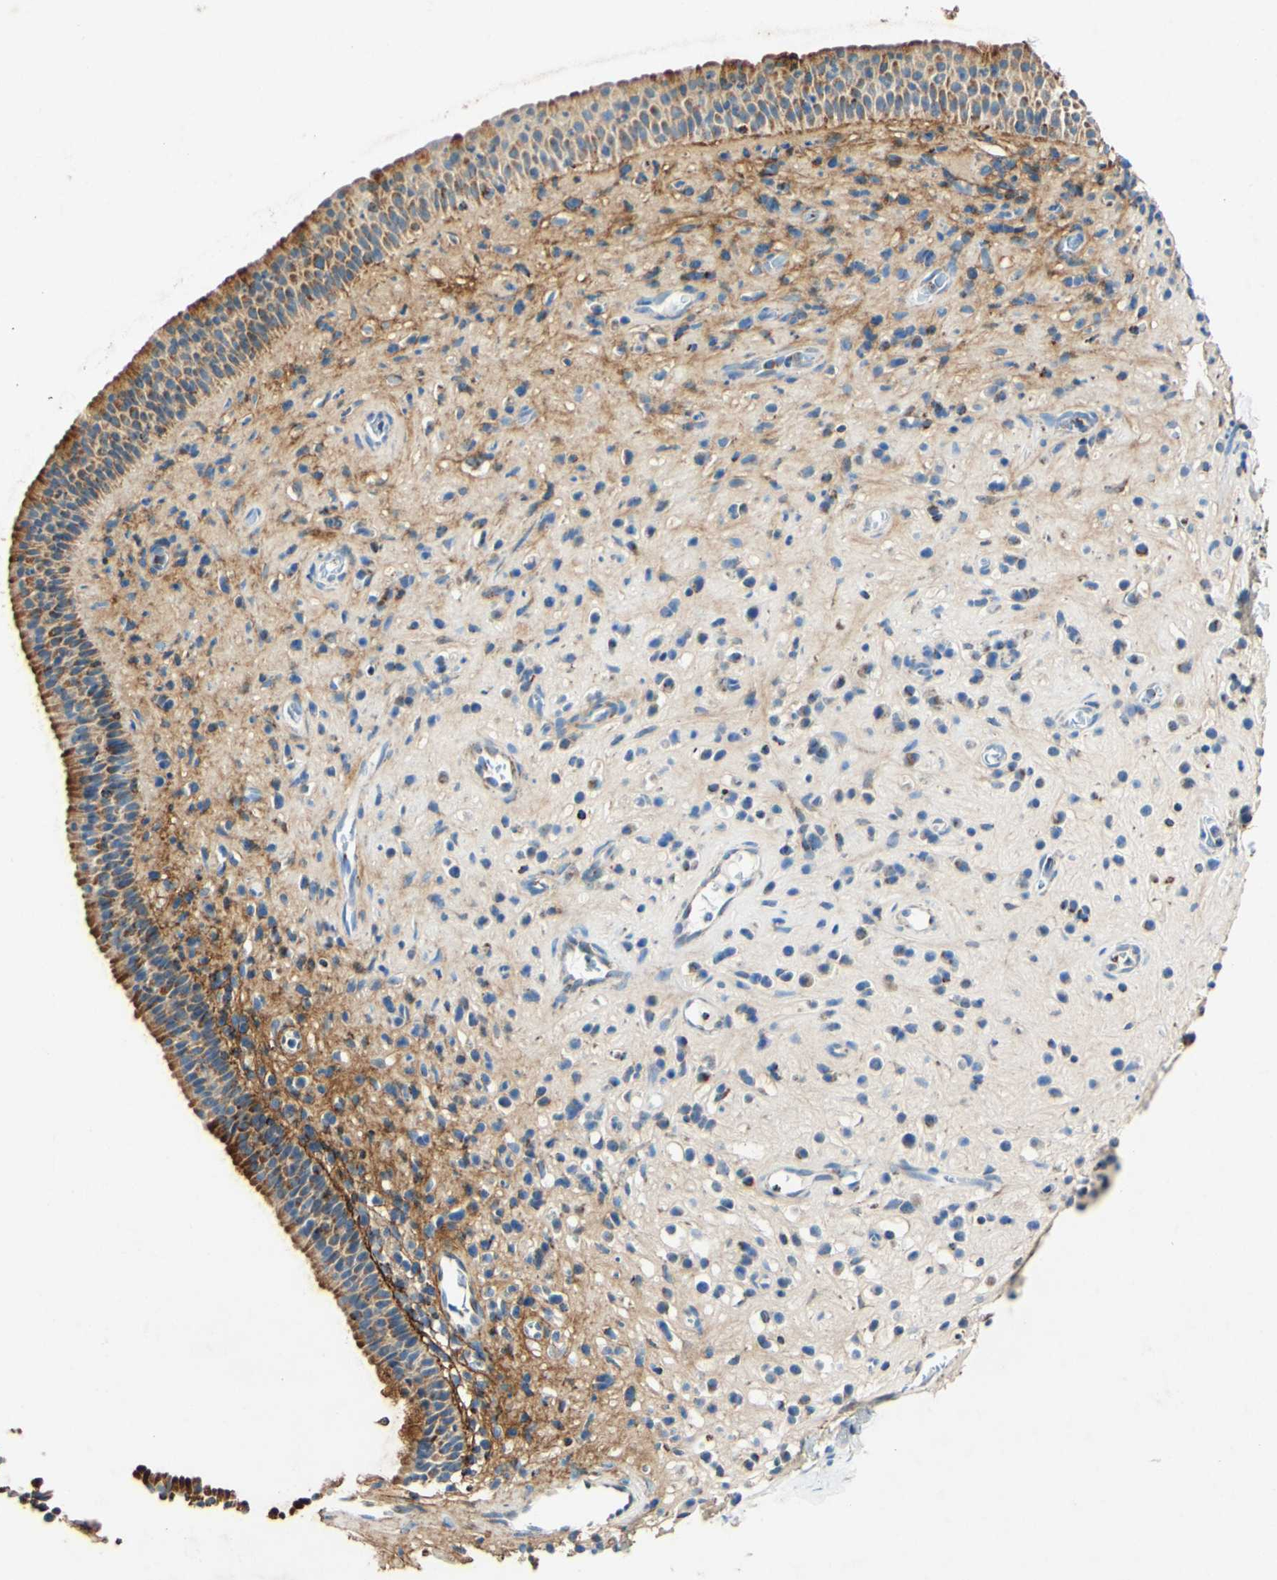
{"staining": {"intensity": "strong", "quantity": ">75%", "location": "cytoplasmic/membranous"}, "tissue": "nasopharynx", "cell_type": "Respiratory epithelial cells", "image_type": "normal", "snomed": [{"axis": "morphology", "description": "Normal tissue, NOS"}, {"axis": "topography", "description": "Nasopharynx"}], "caption": "Brown immunohistochemical staining in normal human nasopharynx demonstrates strong cytoplasmic/membranous positivity in approximately >75% of respiratory epithelial cells. (brown staining indicates protein expression, while blue staining denotes nuclei).", "gene": "OXCT1", "patient": {"sex": "female", "age": 51}}